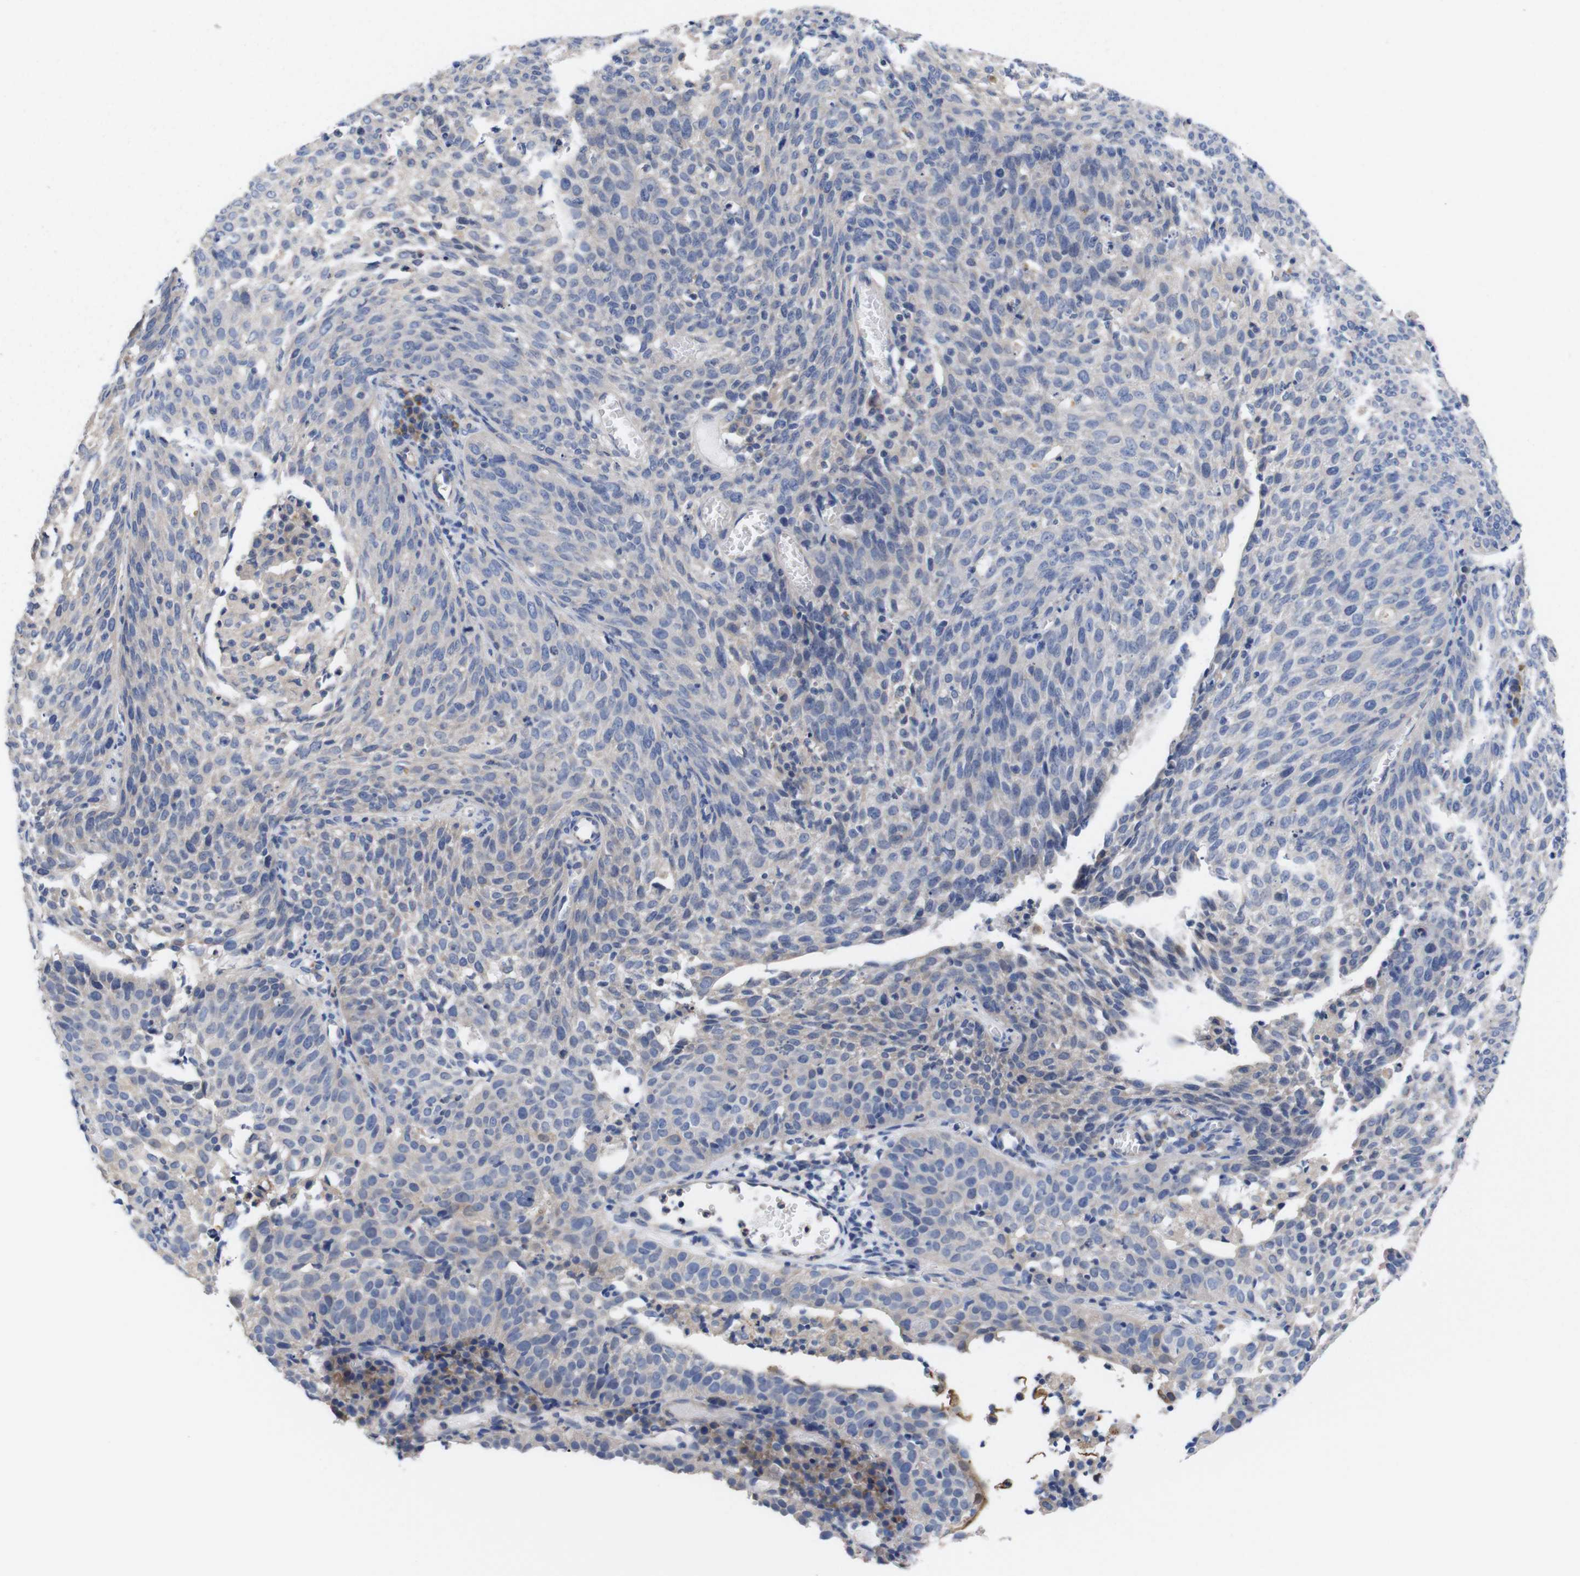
{"staining": {"intensity": "negative", "quantity": "none", "location": "none"}, "tissue": "cervical cancer", "cell_type": "Tumor cells", "image_type": "cancer", "snomed": [{"axis": "morphology", "description": "Squamous cell carcinoma, NOS"}, {"axis": "topography", "description": "Cervix"}], "caption": "Protein analysis of cervical cancer reveals no significant expression in tumor cells. (DAB (3,3'-diaminobenzidine) immunohistochemistry, high magnification).", "gene": "USH1C", "patient": {"sex": "female", "age": 38}}